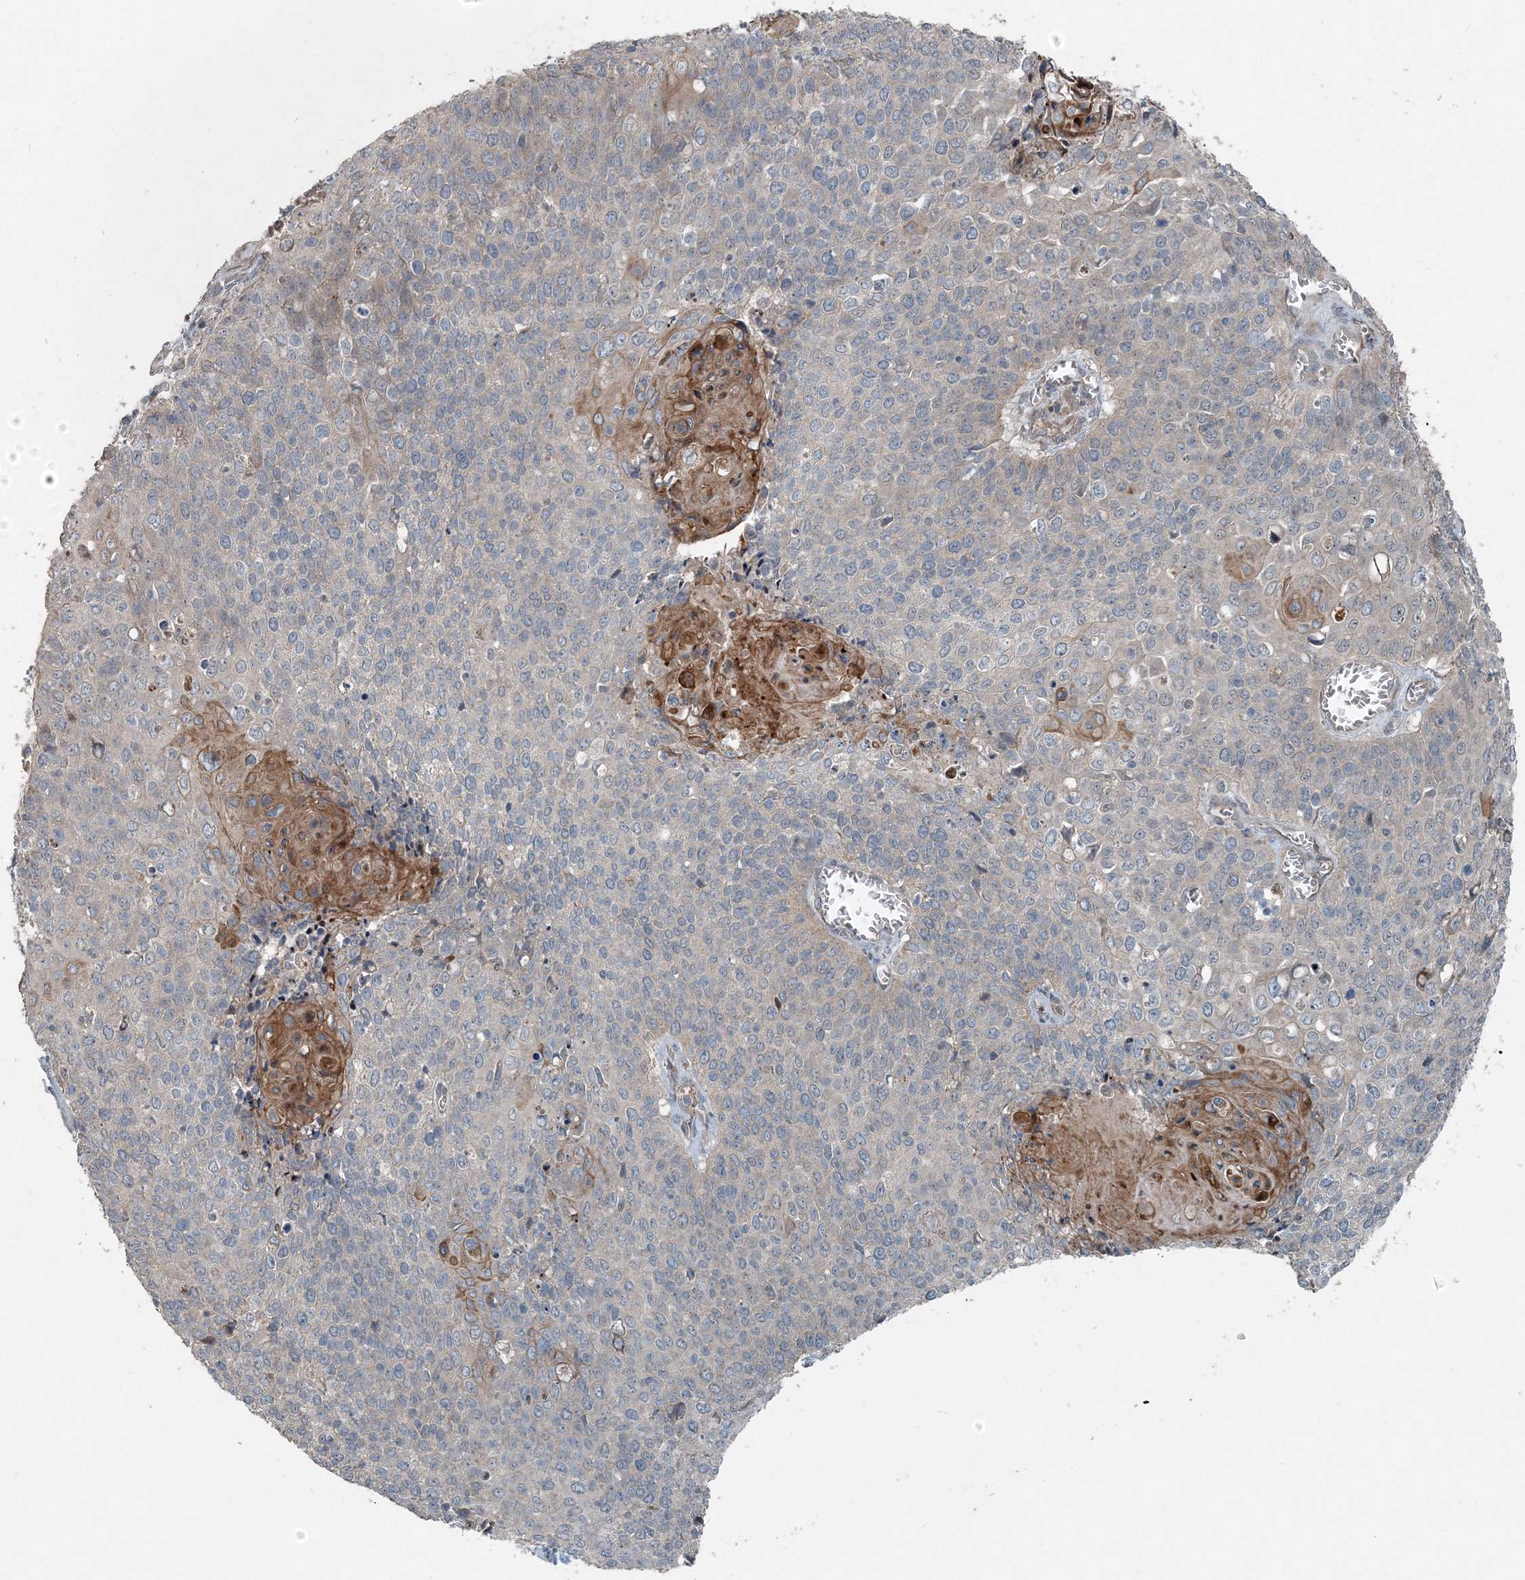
{"staining": {"intensity": "moderate", "quantity": "<25%", "location": "cytoplasmic/membranous"}, "tissue": "cervical cancer", "cell_type": "Tumor cells", "image_type": "cancer", "snomed": [{"axis": "morphology", "description": "Squamous cell carcinoma, NOS"}, {"axis": "topography", "description": "Cervix"}], "caption": "Cervical squamous cell carcinoma stained for a protein (brown) reveals moderate cytoplasmic/membranous positive staining in approximately <25% of tumor cells.", "gene": "INTU", "patient": {"sex": "female", "age": 39}}